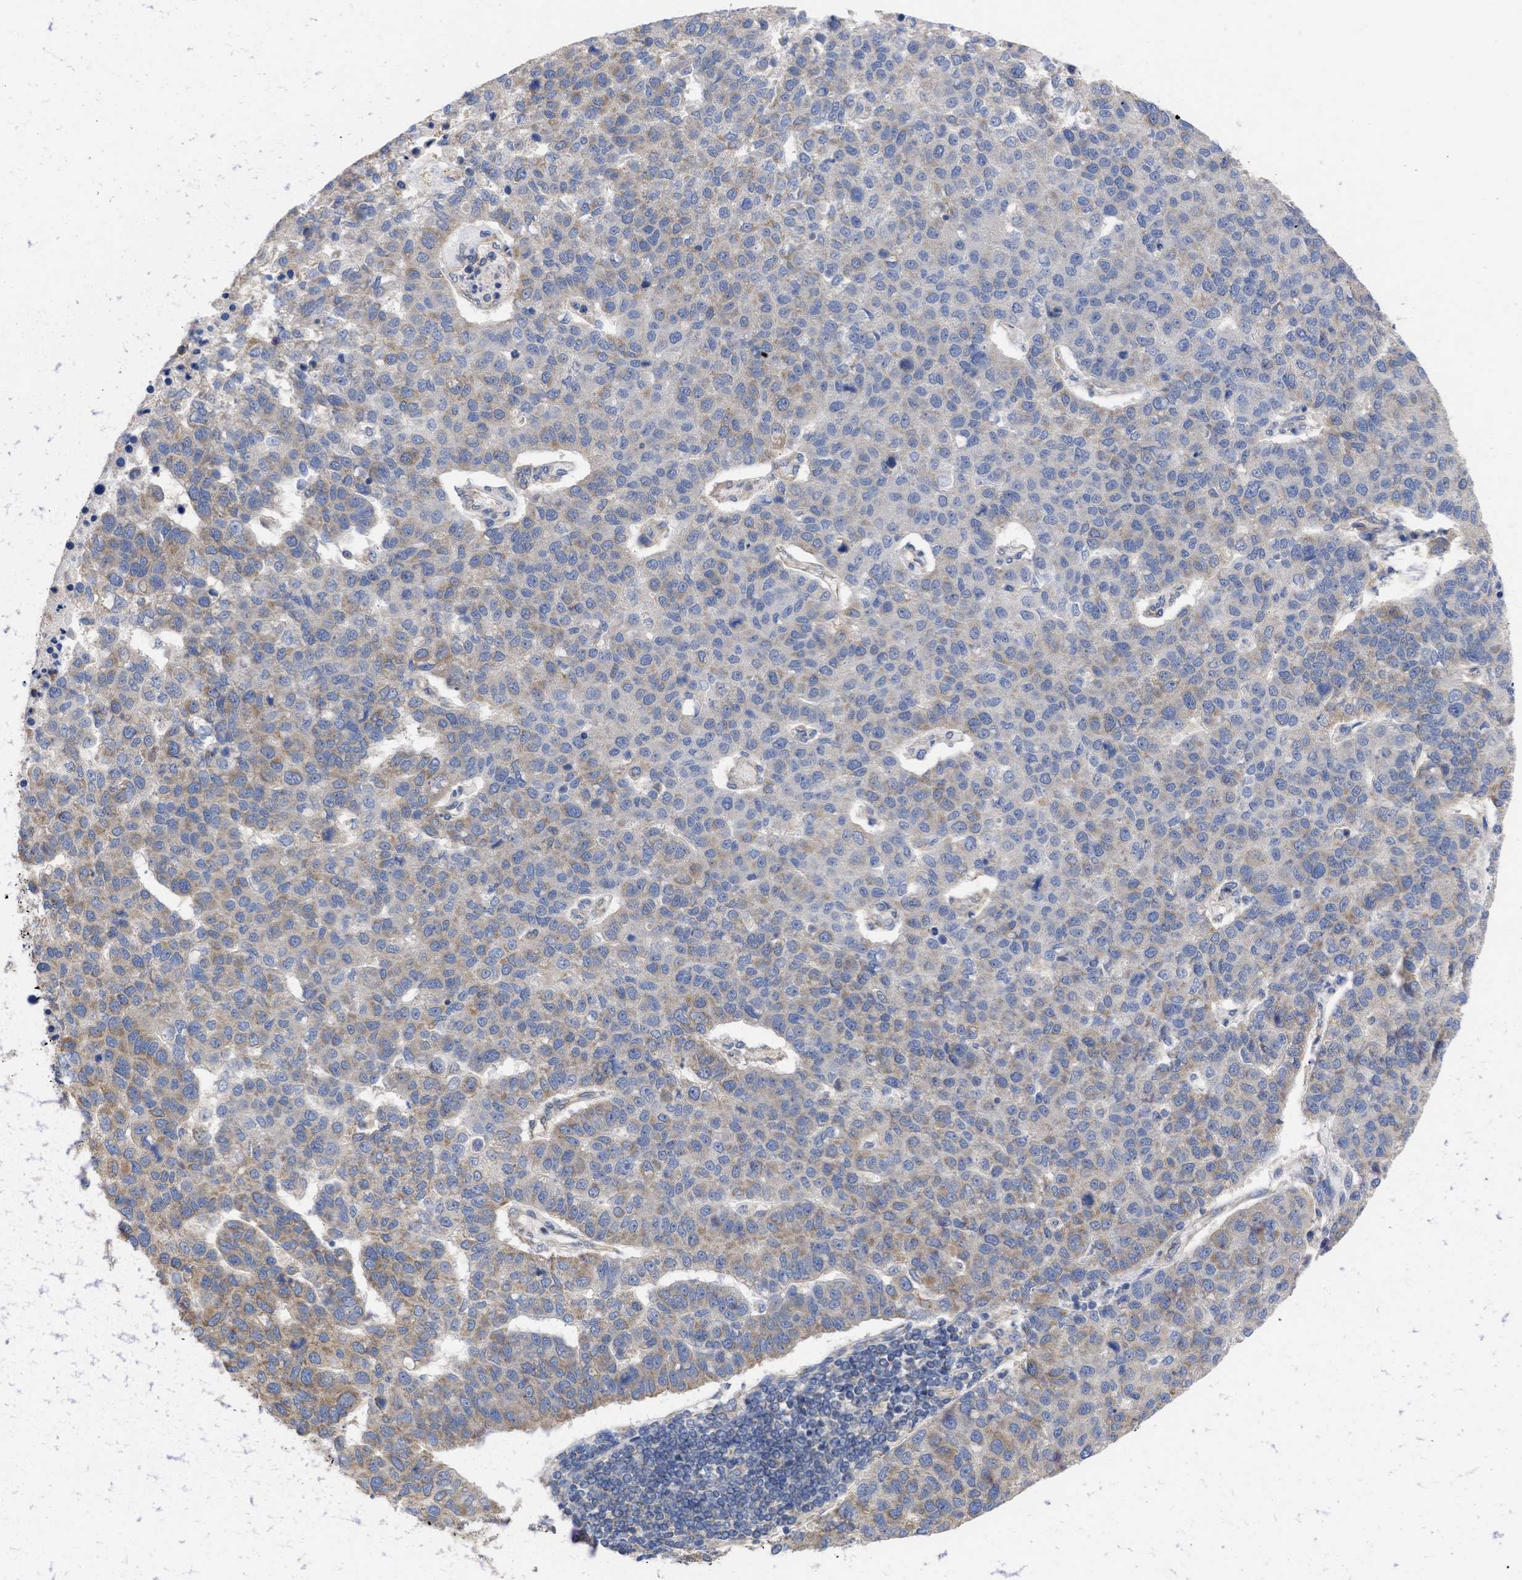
{"staining": {"intensity": "moderate", "quantity": "25%-75%", "location": "cytoplasmic/membranous"}, "tissue": "pancreatic cancer", "cell_type": "Tumor cells", "image_type": "cancer", "snomed": [{"axis": "morphology", "description": "Adenocarcinoma, NOS"}, {"axis": "topography", "description": "Pancreas"}], "caption": "About 25%-75% of tumor cells in adenocarcinoma (pancreatic) exhibit moderate cytoplasmic/membranous protein expression as visualized by brown immunohistochemical staining.", "gene": "MAP2K3", "patient": {"sex": "female", "age": 61}}